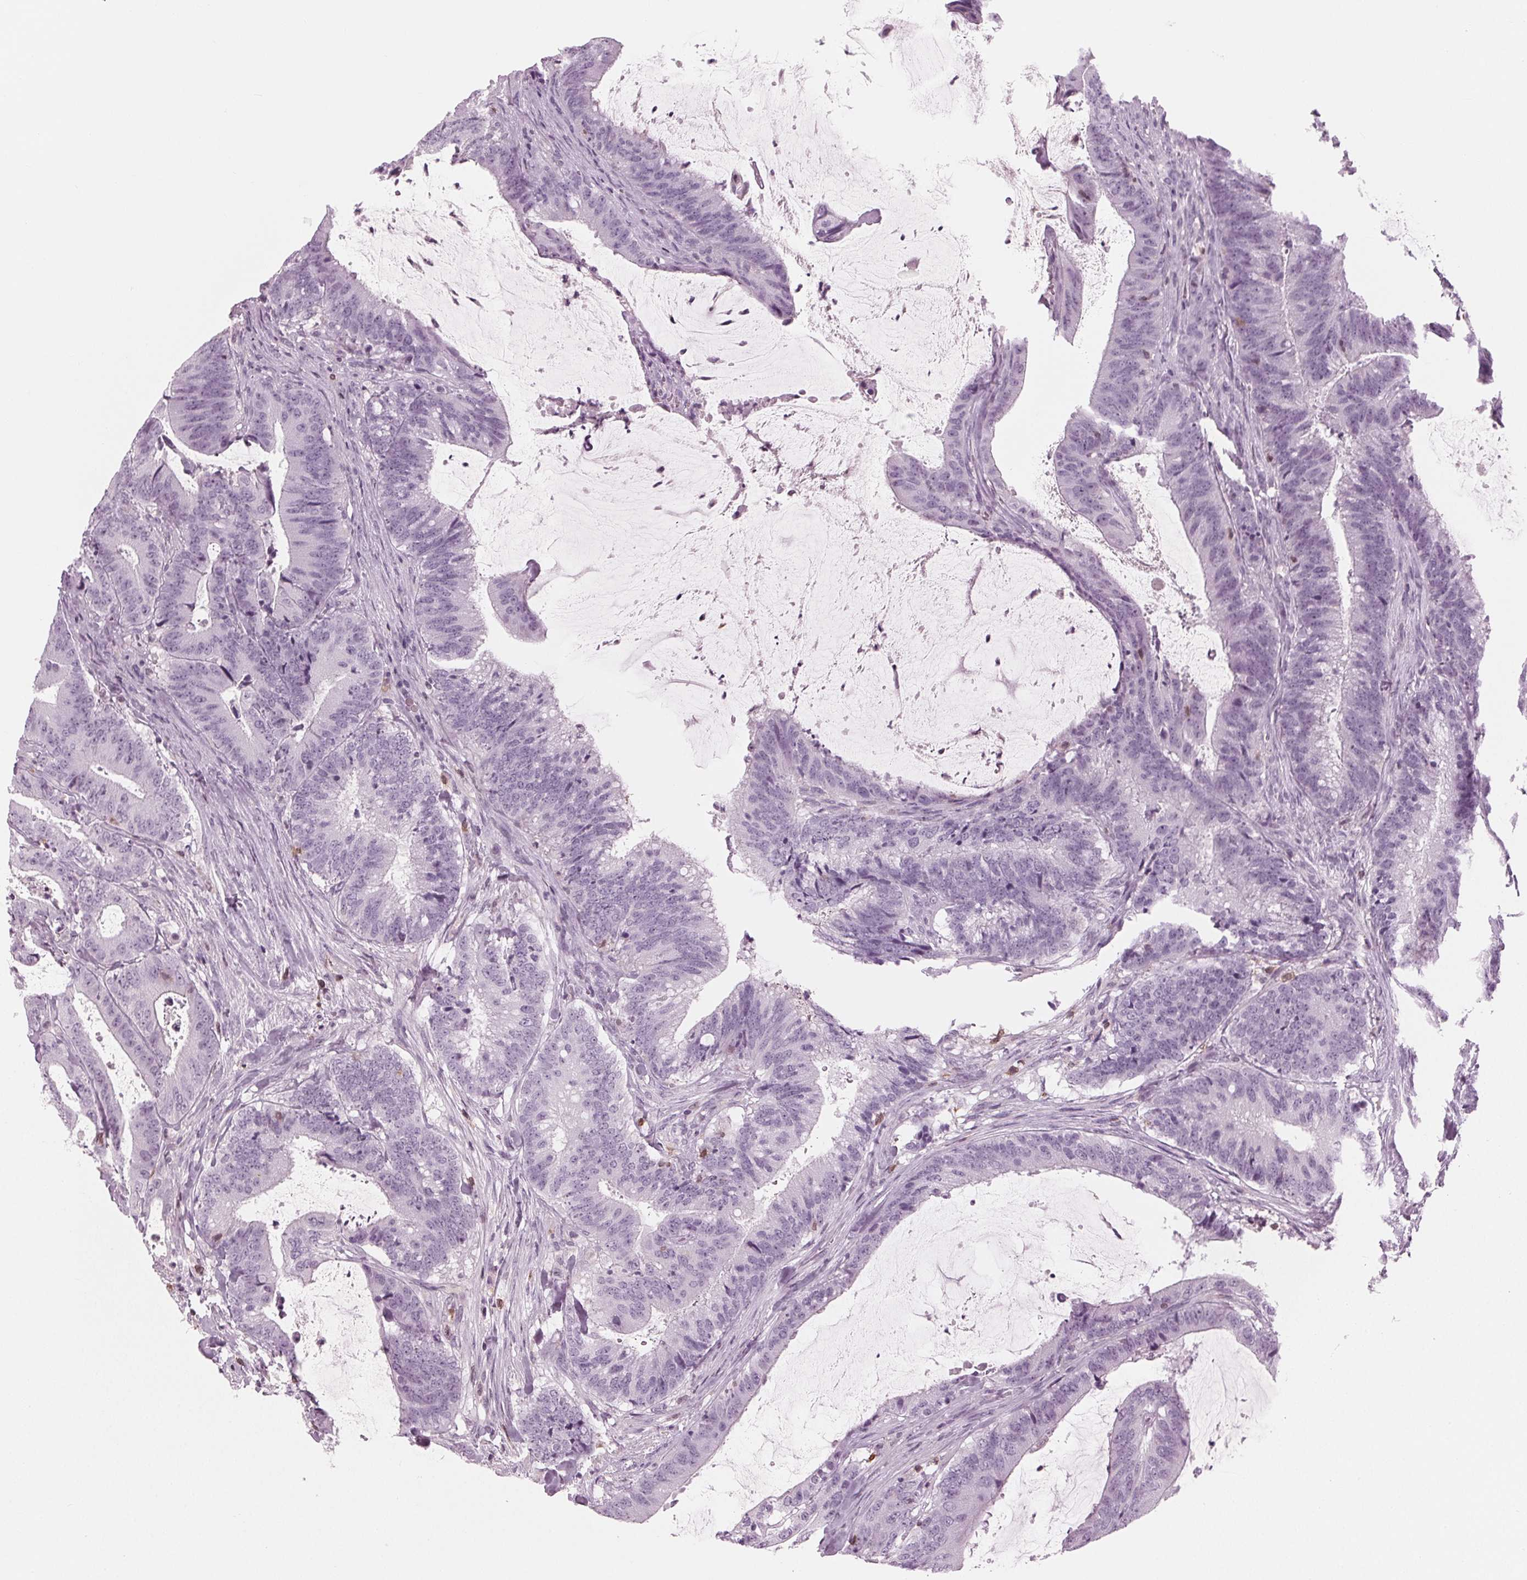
{"staining": {"intensity": "negative", "quantity": "none", "location": "none"}, "tissue": "colorectal cancer", "cell_type": "Tumor cells", "image_type": "cancer", "snomed": [{"axis": "morphology", "description": "Adenocarcinoma, NOS"}, {"axis": "topography", "description": "Colon"}], "caption": "Immunohistochemistry of adenocarcinoma (colorectal) exhibits no expression in tumor cells. (DAB (3,3'-diaminobenzidine) immunohistochemistry (IHC) visualized using brightfield microscopy, high magnification).", "gene": "BTLA", "patient": {"sex": "female", "age": 43}}